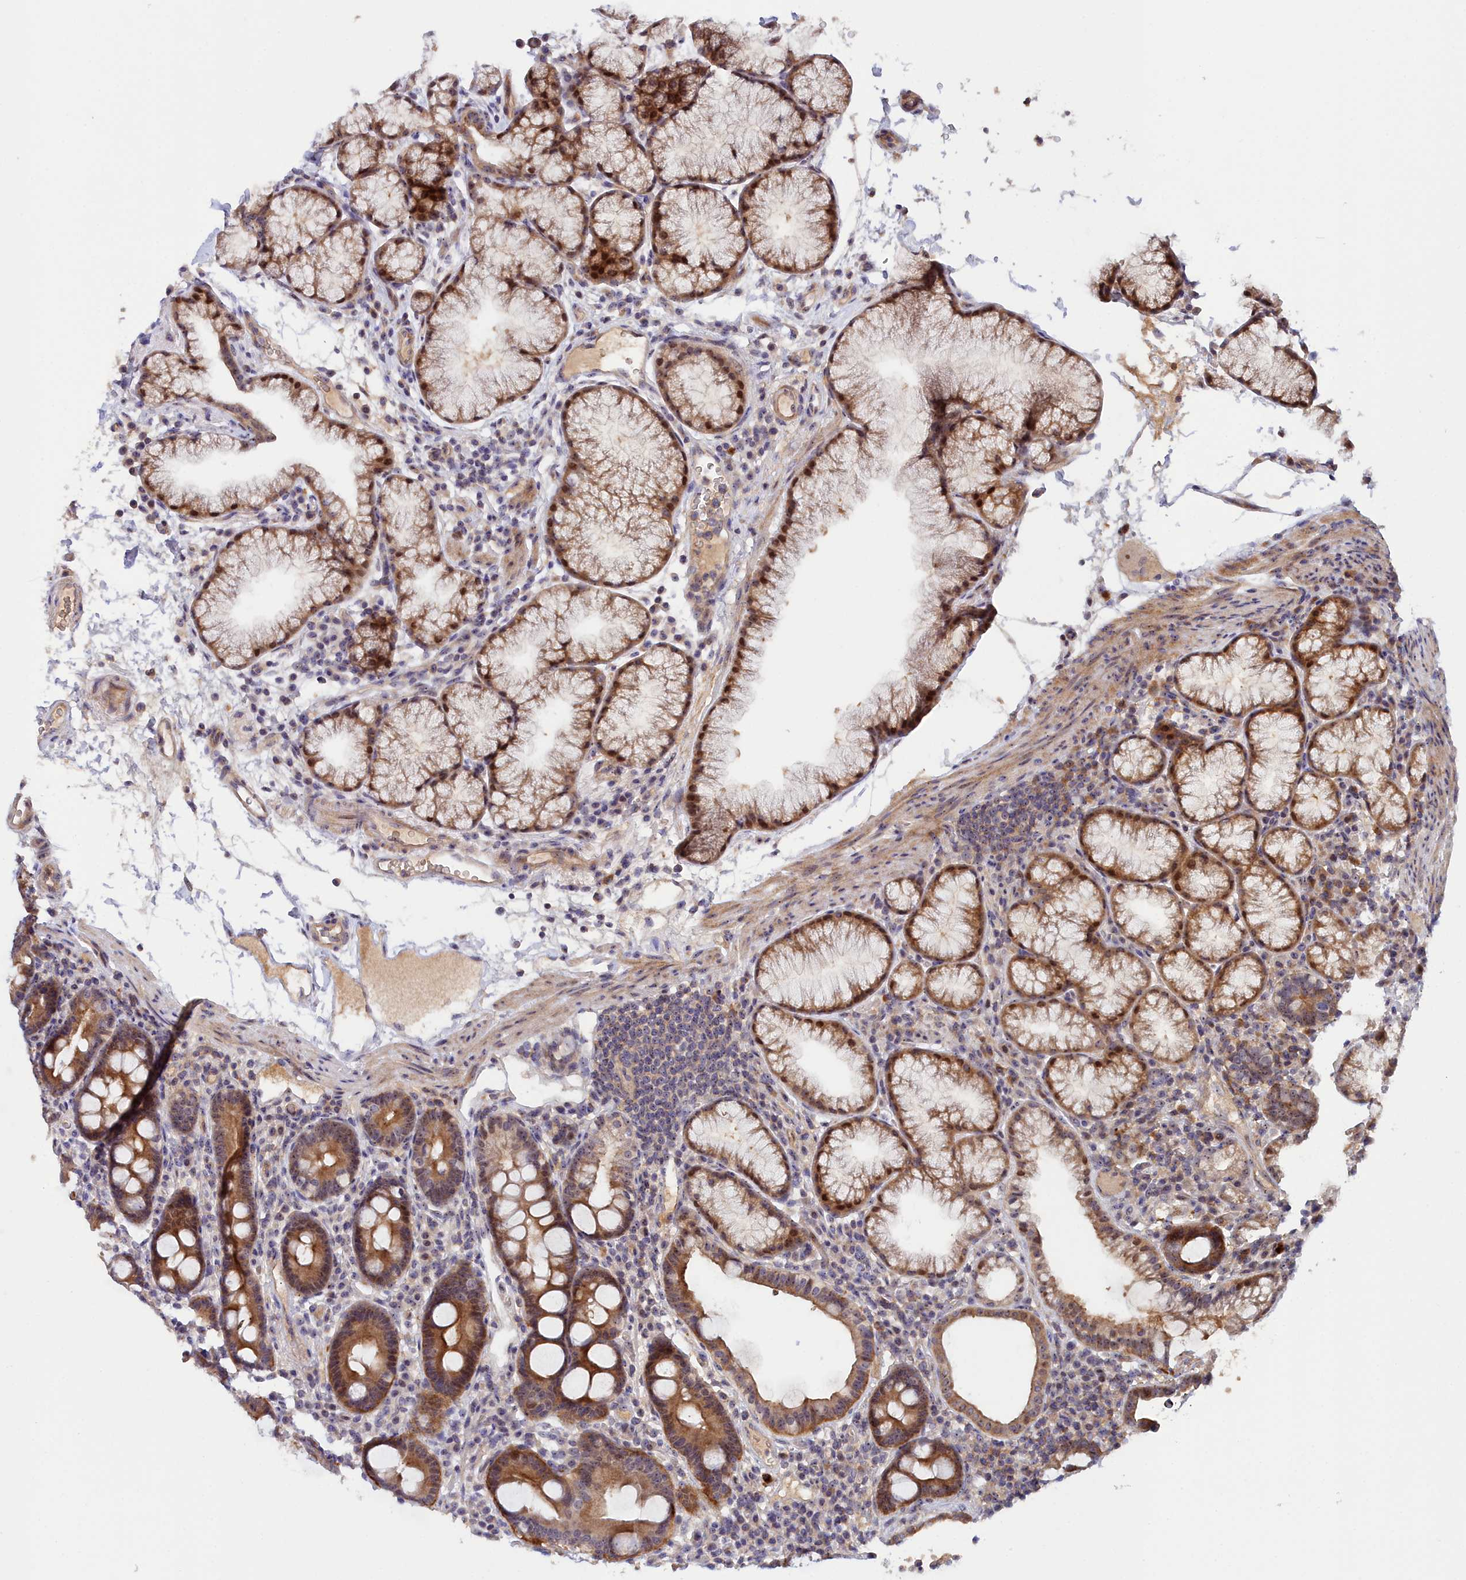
{"staining": {"intensity": "moderate", "quantity": "25%-75%", "location": "cytoplasmic/membranous,nuclear"}, "tissue": "duodenum", "cell_type": "Glandular cells", "image_type": "normal", "snomed": [{"axis": "morphology", "description": "Normal tissue, NOS"}, {"axis": "topography", "description": "Duodenum"}], "caption": "Immunohistochemistry histopathology image of benign duodenum stained for a protein (brown), which displays medium levels of moderate cytoplasmic/membranous,nuclear staining in about 25%-75% of glandular cells.", "gene": "NEURL4", "patient": {"sex": "male", "age": 54}}